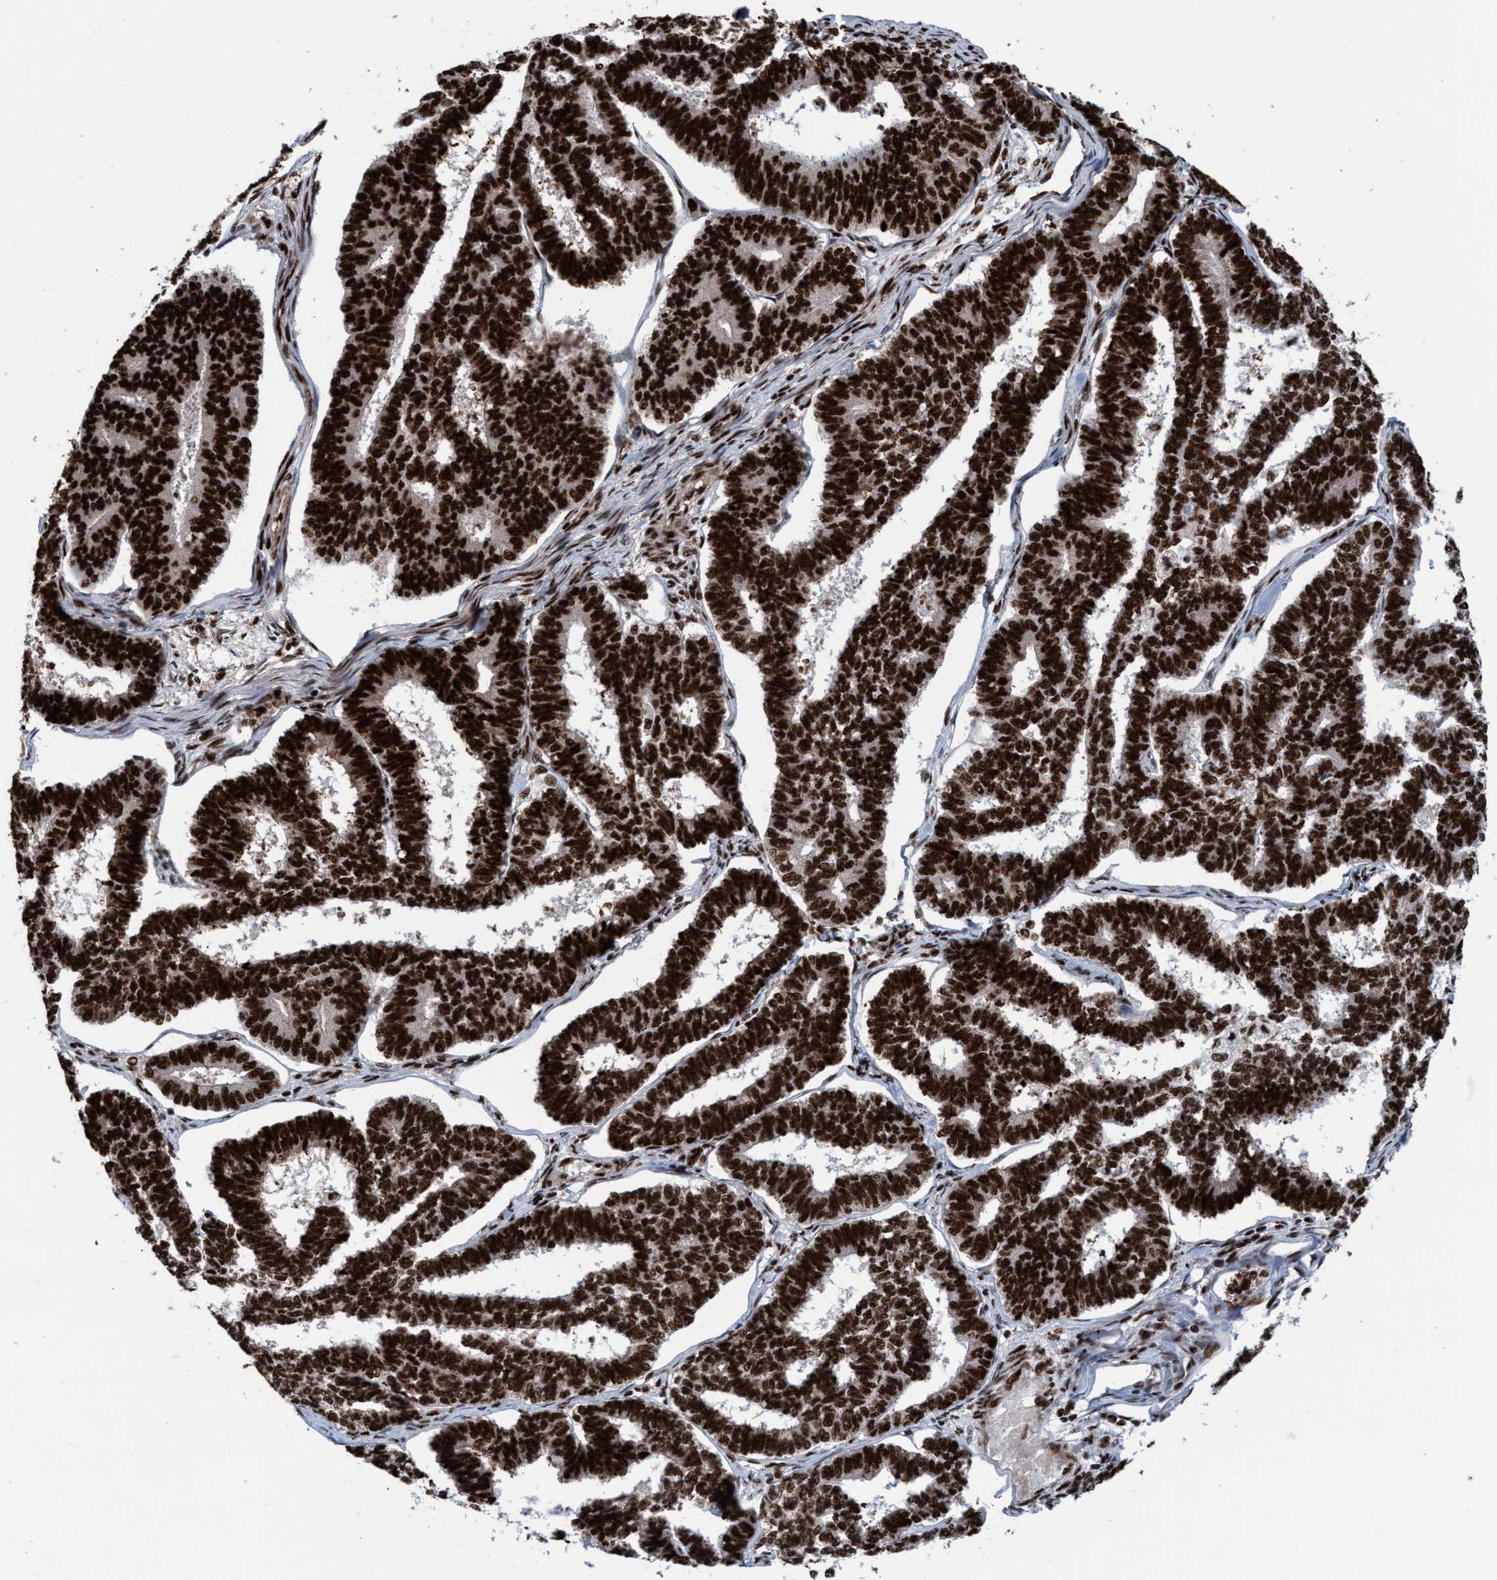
{"staining": {"intensity": "strong", "quantity": ">75%", "location": "nuclear"}, "tissue": "endometrial cancer", "cell_type": "Tumor cells", "image_type": "cancer", "snomed": [{"axis": "morphology", "description": "Adenocarcinoma, NOS"}, {"axis": "topography", "description": "Endometrium"}], "caption": "Endometrial adenocarcinoma tissue displays strong nuclear staining in about >75% of tumor cells", "gene": "TOPBP1", "patient": {"sex": "female", "age": 70}}